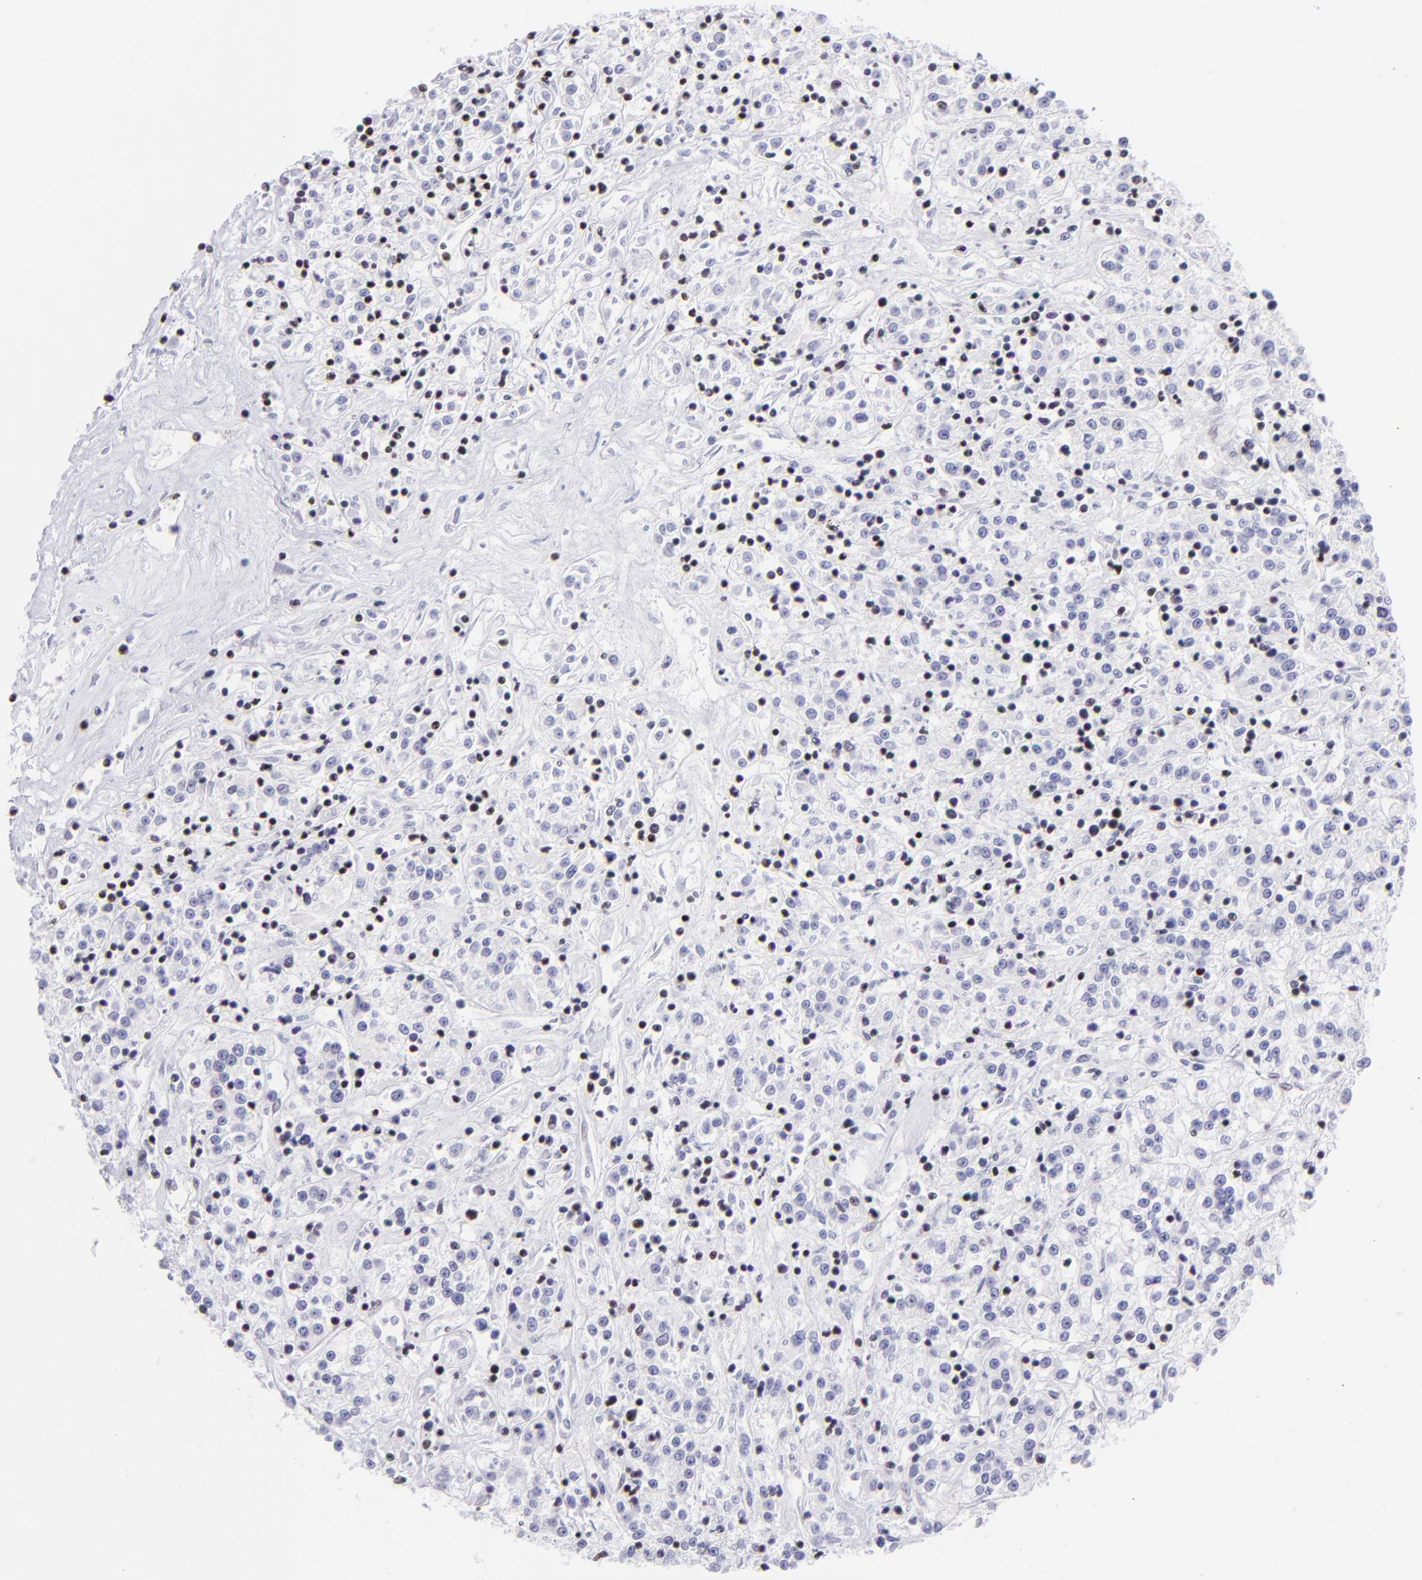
{"staining": {"intensity": "negative", "quantity": "none", "location": "none"}, "tissue": "renal cancer", "cell_type": "Tumor cells", "image_type": "cancer", "snomed": [{"axis": "morphology", "description": "Adenocarcinoma, NOS"}, {"axis": "topography", "description": "Kidney"}], "caption": "Immunohistochemical staining of human renal cancer demonstrates no significant expression in tumor cells.", "gene": "ETS1", "patient": {"sex": "female", "age": 76}}